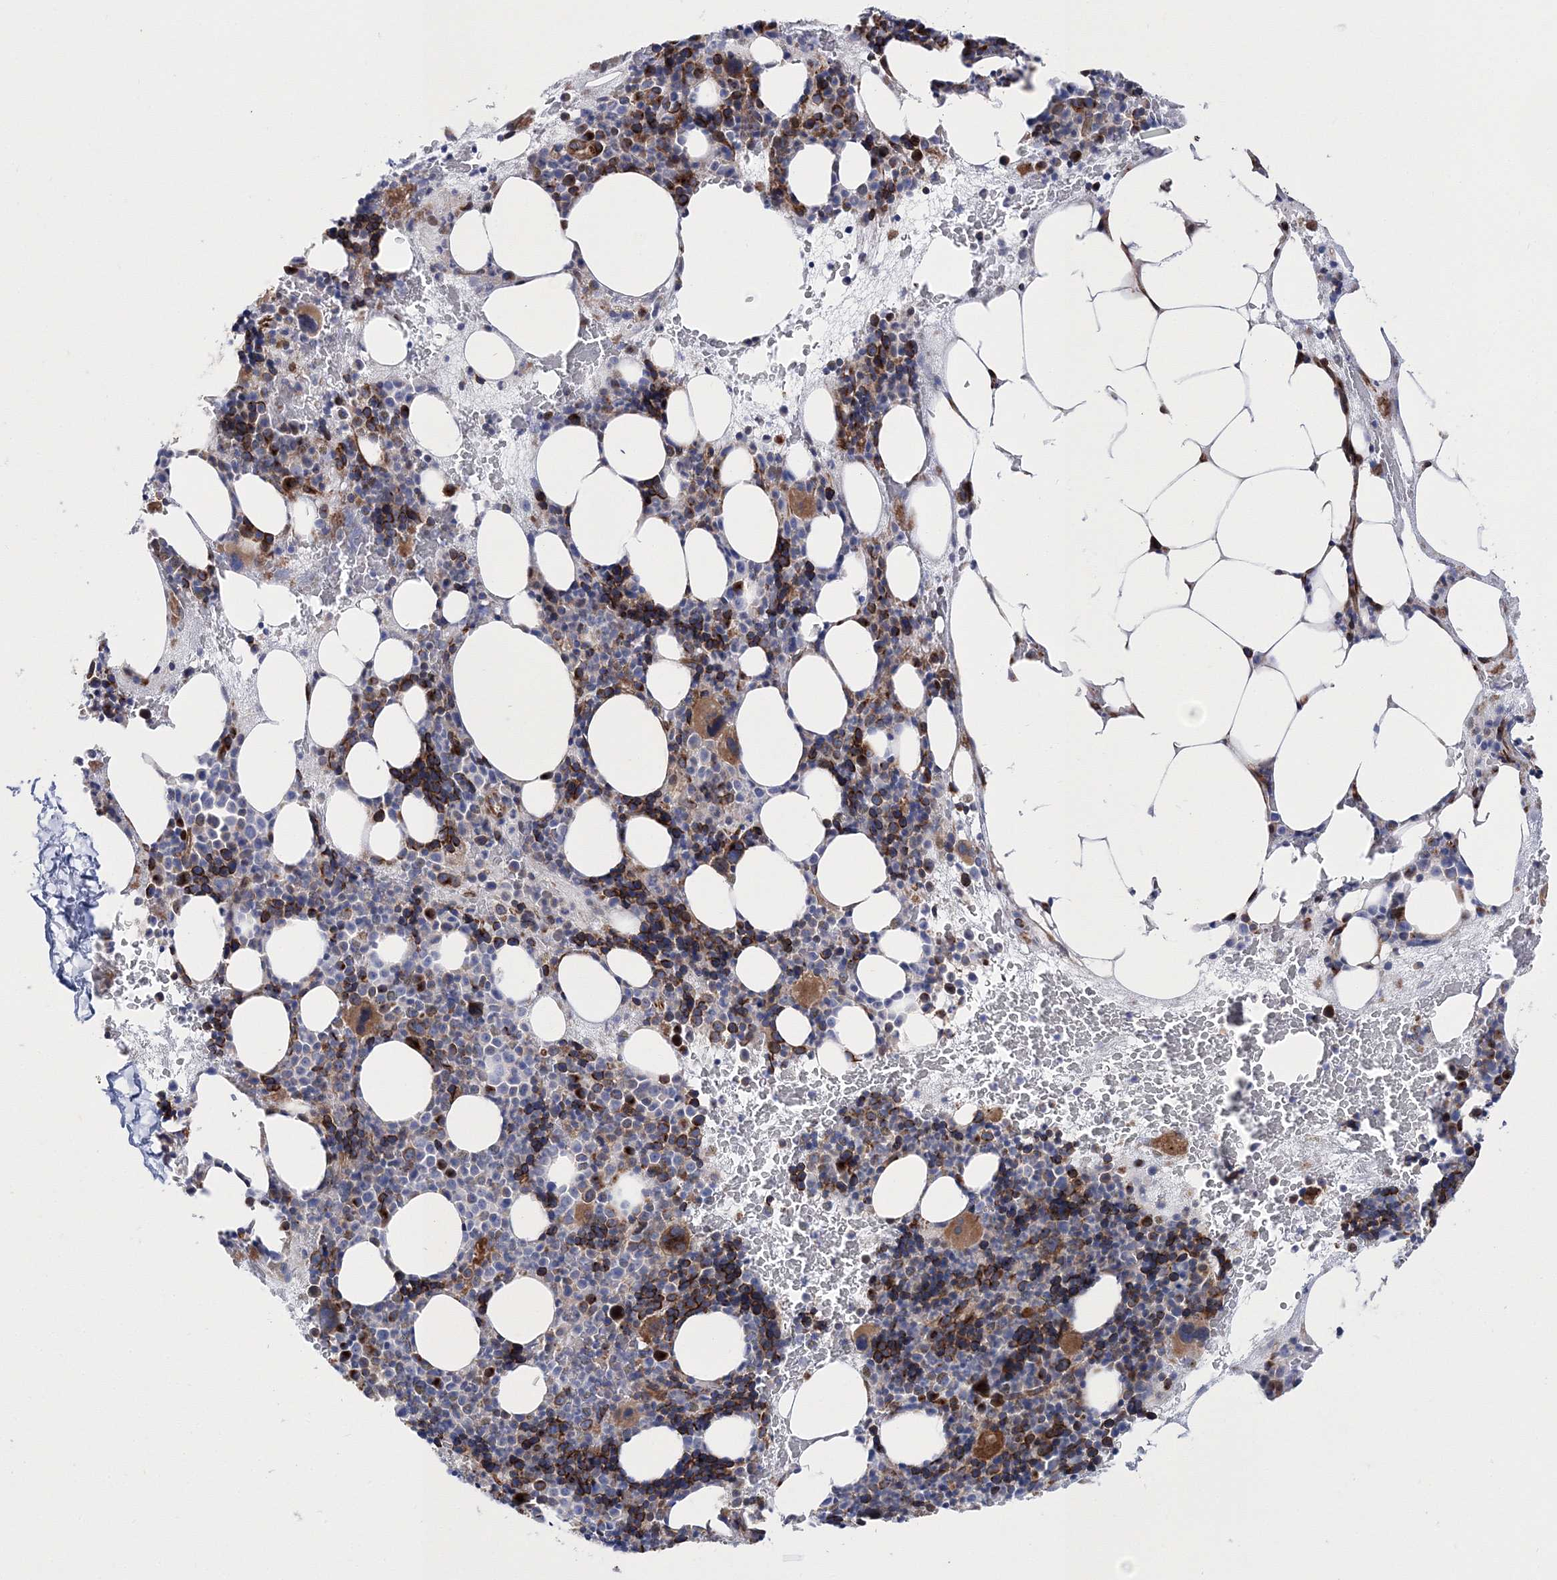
{"staining": {"intensity": "strong", "quantity": "25%-75%", "location": "cytoplasmic/membranous"}, "tissue": "bone marrow", "cell_type": "Hematopoietic cells", "image_type": "normal", "snomed": [{"axis": "morphology", "description": "Normal tissue, NOS"}, {"axis": "topography", "description": "Bone marrow"}], "caption": "An IHC histopathology image of unremarkable tissue is shown. Protein staining in brown highlights strong cytoplasmic/membranous positivity in bone marrow within hematopoietic cells. The staining is performed using DAB brown chromogen to label protein expression. The nuclei are counter-stained blue using hematoxylin.", "gene": "ARHGAP32", "patient": {"sex": "male", "age": 89}}